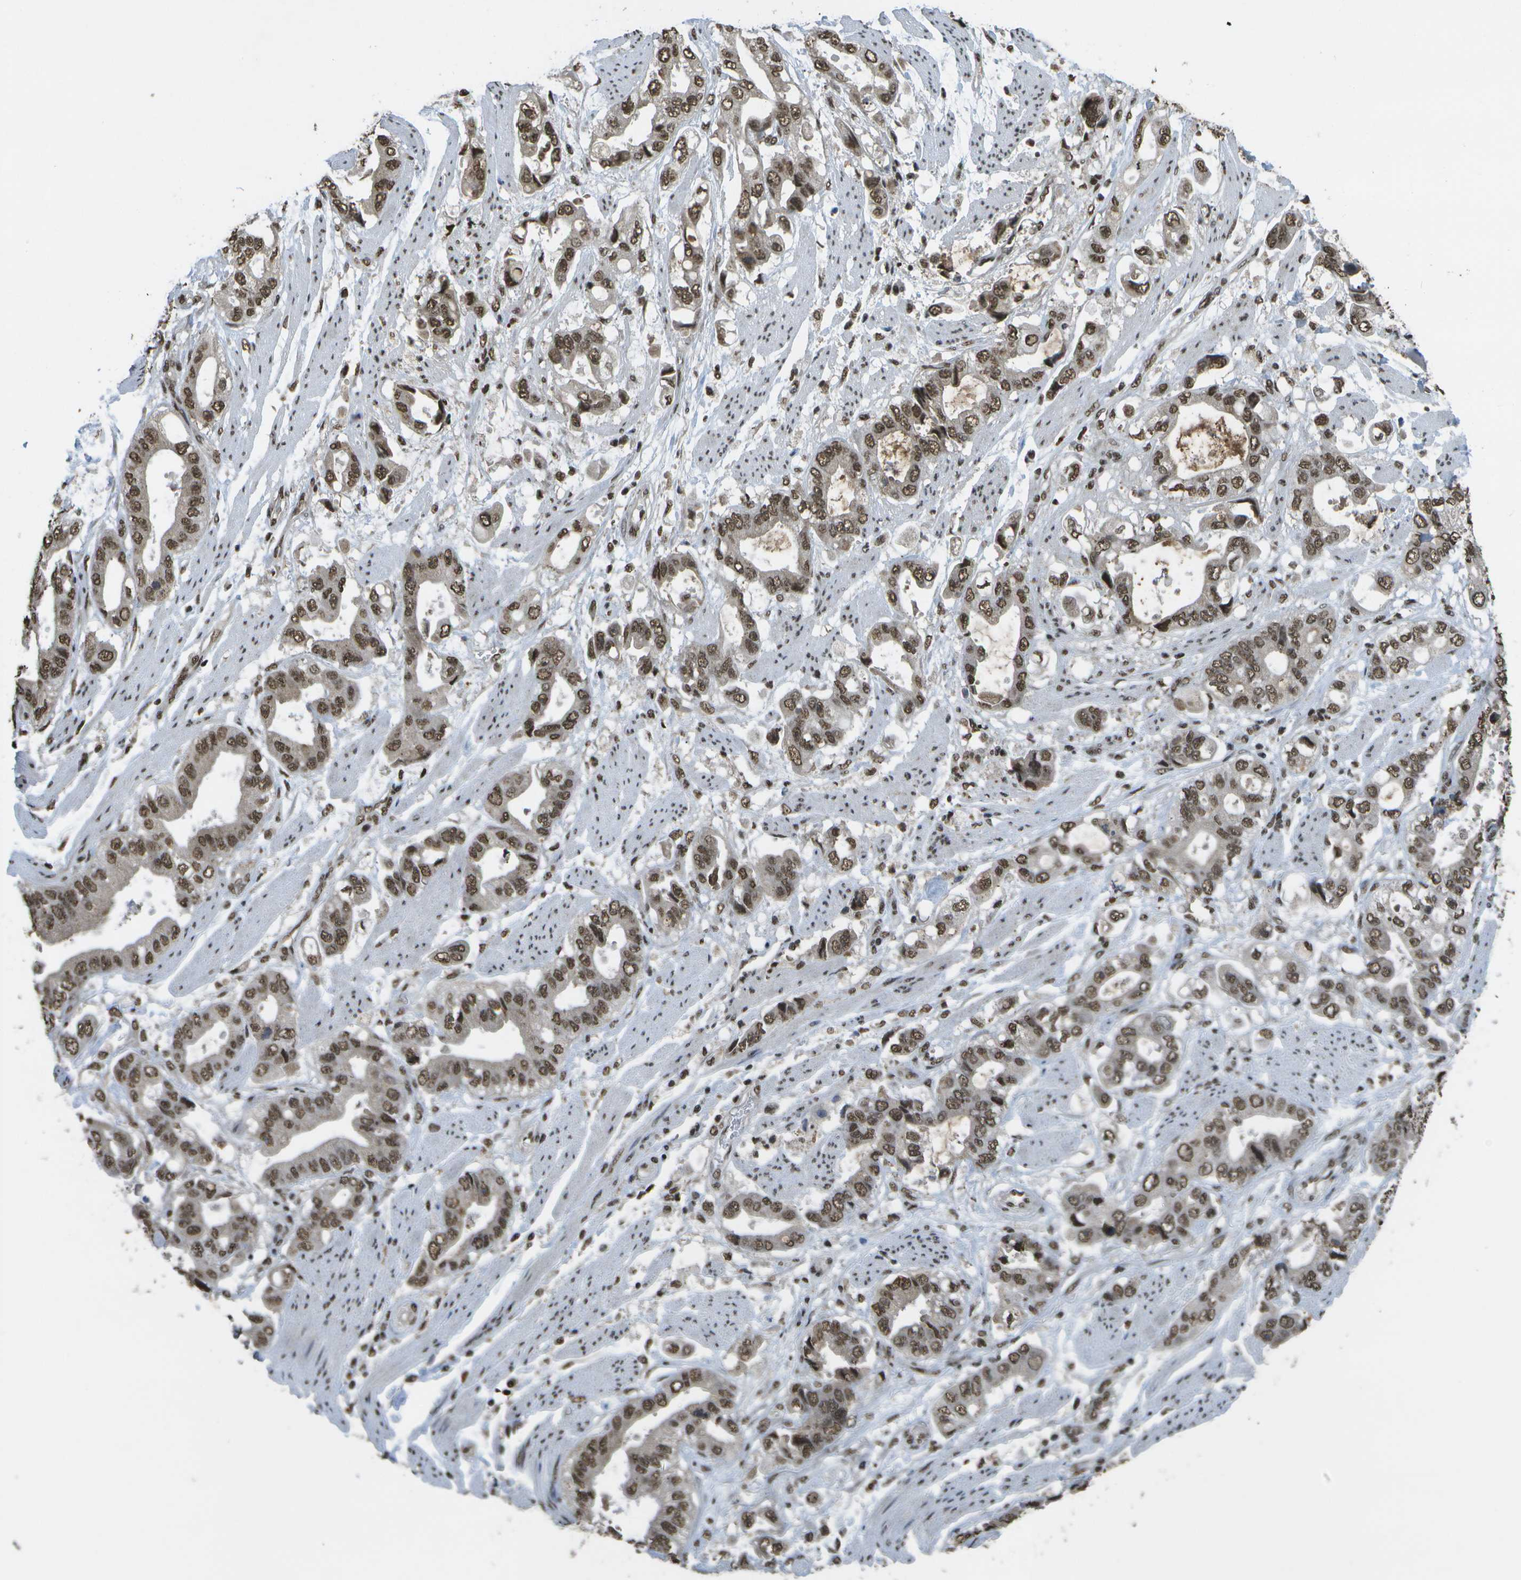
{"staining": {"intensity": "moderate", "quantity": ">75%", "location": "nuclear"}, "tissue": "stomach cancer", "cell_type": "Tumor cells", "image_type": "cancer", "snomed": [{"axis": "morphology", "description": "Normal tissue, NOS"}, {"axis": "morphology", "description": "Adenocarcinoma, NOS"}, {"axis": "topography", "description": "Stomach"}], "caption": "Immunohistochemical staining of stomach adenocarcinoma exhibits moderate nuclear protein expression in about >75% of tumor cells.", "gene": "SPEN", "patient": {"sex": "male", "age": 62}}